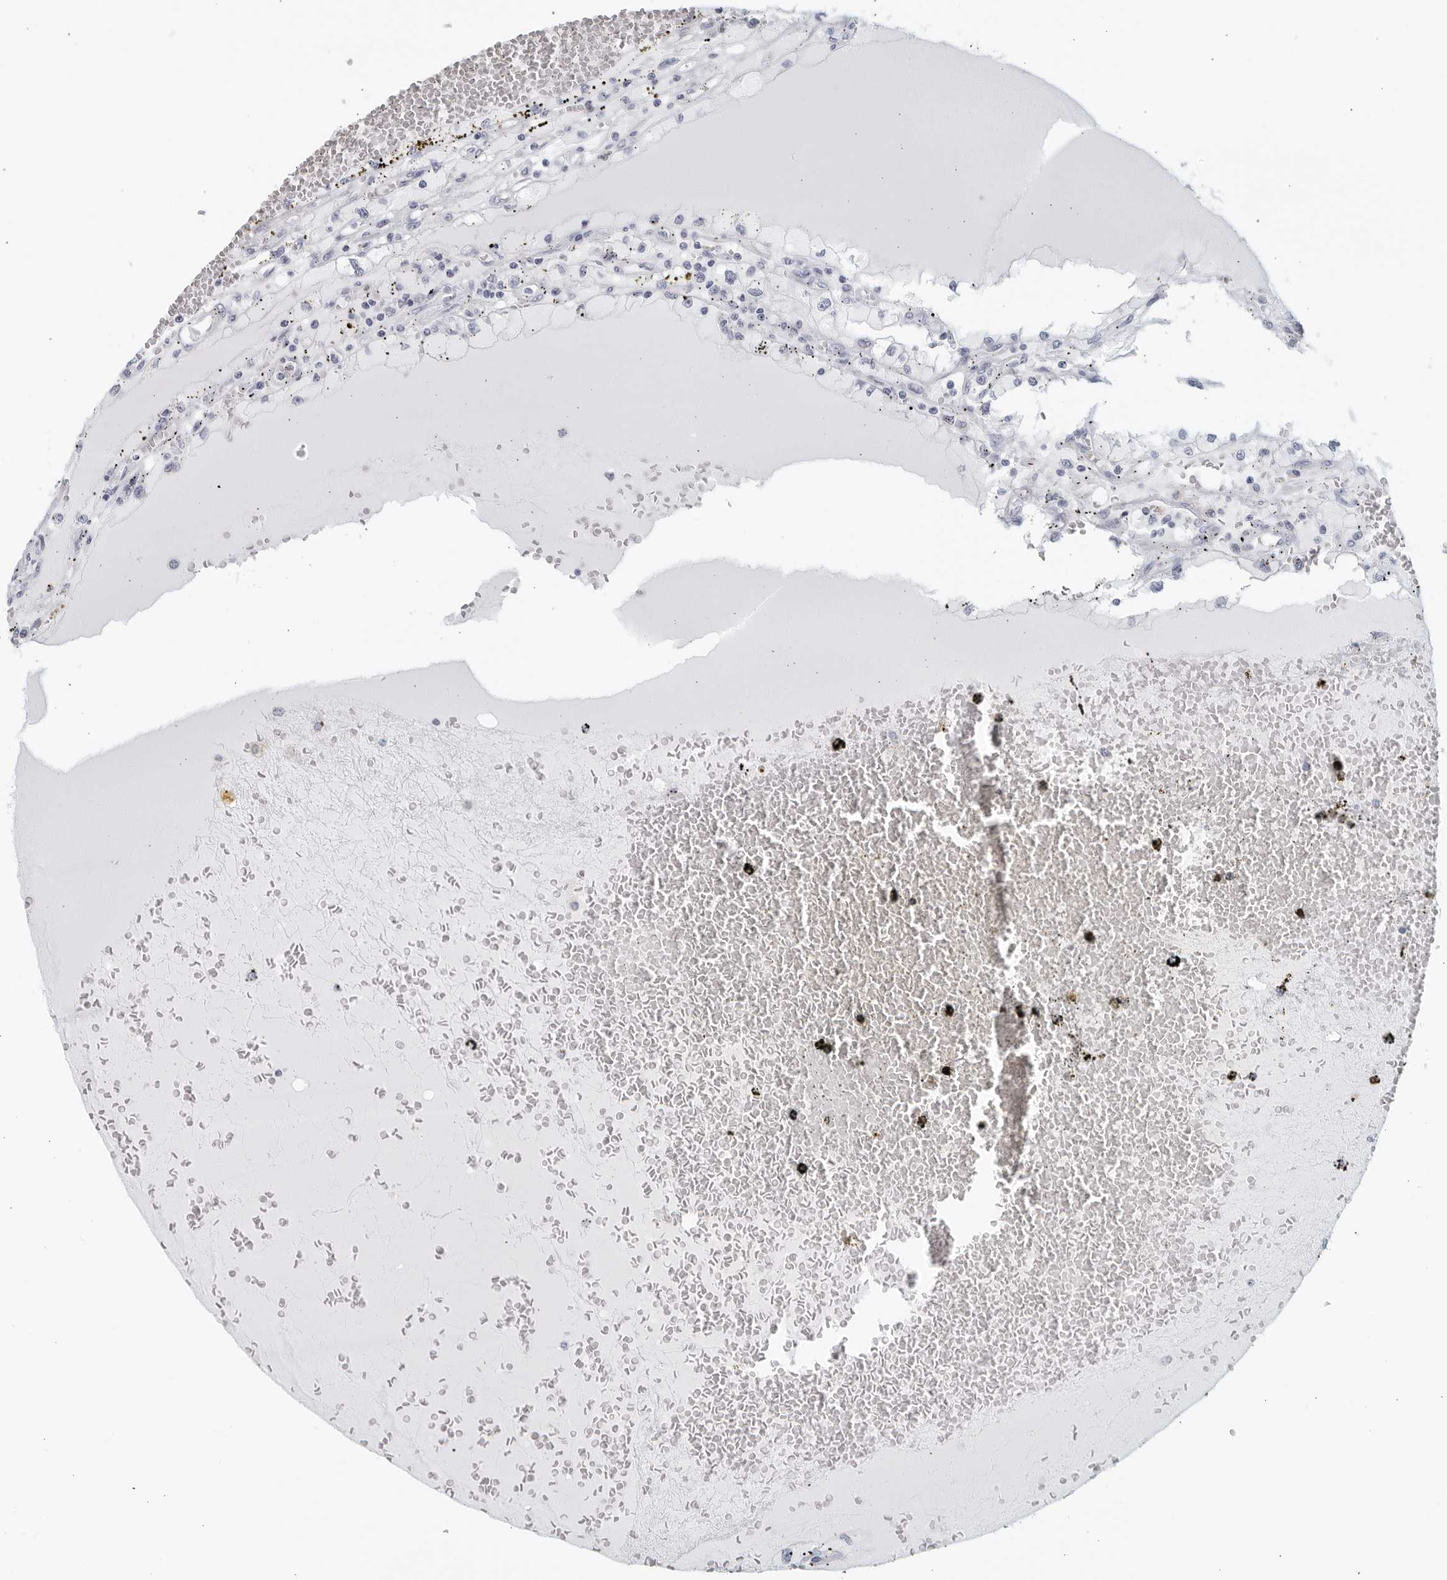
{"staining": {"intensity": "negative", "quantity": "none", "location": "none"}, "tissue": "renal cancer", "cell_type": "Tumor cells", "image_type": "cancer", "snomed": [{"axis": "morphology", "description": "Adenocarcinoma, NOS"}, {"axis": "topography", "description": "Kidney"}], "caption": "Tumor cells show no significant protein positivity in renal cancer (adenocarcinoma).", "gene": "KLK7", "patient": {"sex": "male", "age": 56}}